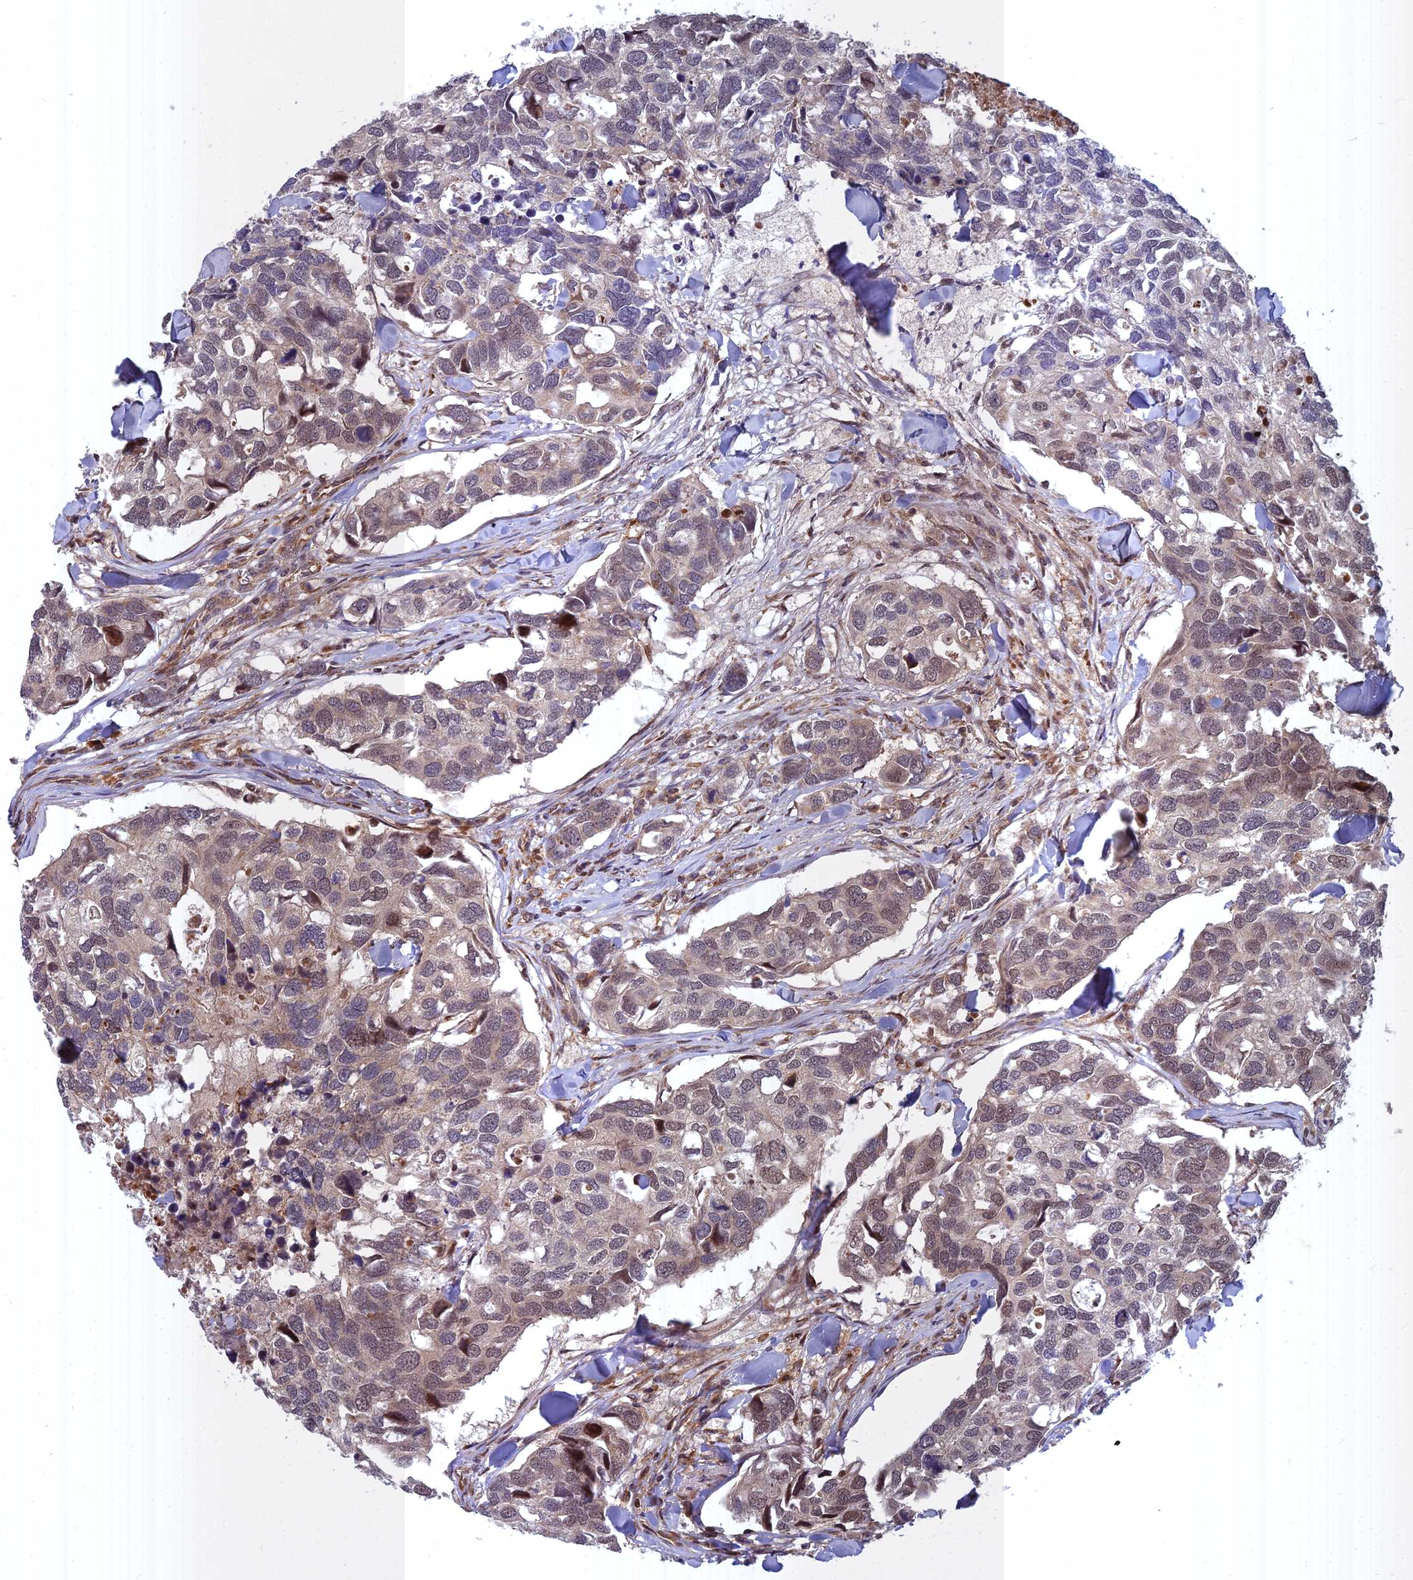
{"staining": {"intensity": "moderate", "quantity": "25%-75%", "location": "nuclear"}, "tissue": "breast cancer", "cell_type": "Tumor cells", "image_type": "cancer", "snomed": [{"axis": "morphology", "description": "Duct carcinoma"}, {"axis": "topography", "description": "Breast"}], "caption": "Immunohistochemistry (IHC) (DAB (3,3'-diaminobenzidine)) staining of human breast invasive ductal carcinoma reveals moderate nuclear protein staining in approximately 25%-75% of tumor cells.", "gene": "COMMD2", "patient": {"sex": "female", "age": 83}}